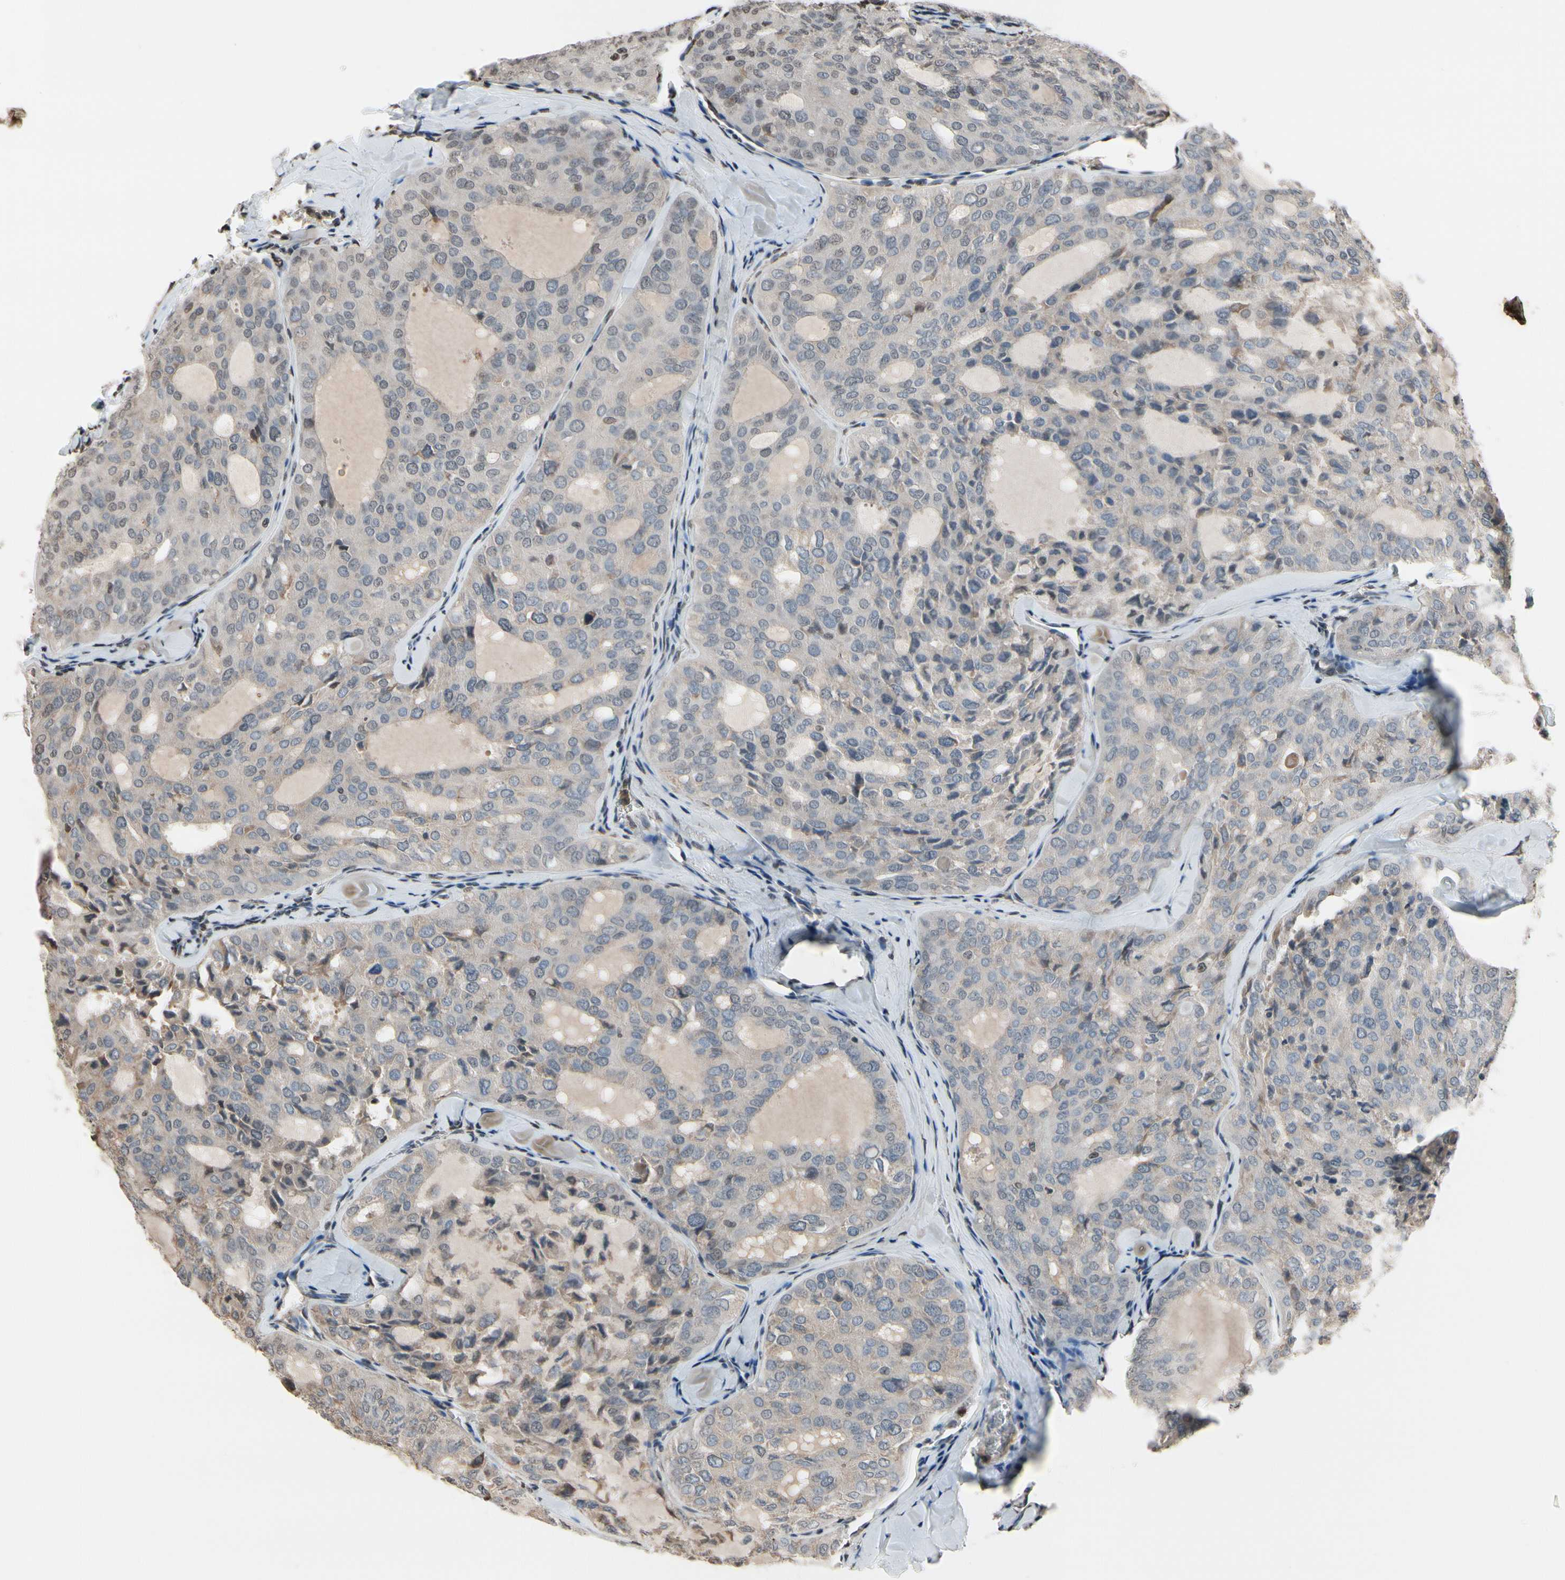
{"staining": {"intensity": "negative", "quantity": "none", "location": "none"}, "tissue": "thyroid cancer", "cell_type": "Tumor cells", "image_type": "cancer", "snomed": [{"axis": "morphology", "description": "Follicular adenoma carcinoma, NOS"}, {"axis": "topography", "description": "Thyroid gland"}], "caption": "Thyroid follicular adenoma carcinoma was stained to show a protein in brown. There is no significant positivity in tumor cells.", "gene": "HIPK2", "patient": {"sex": "male", "age": 75}}